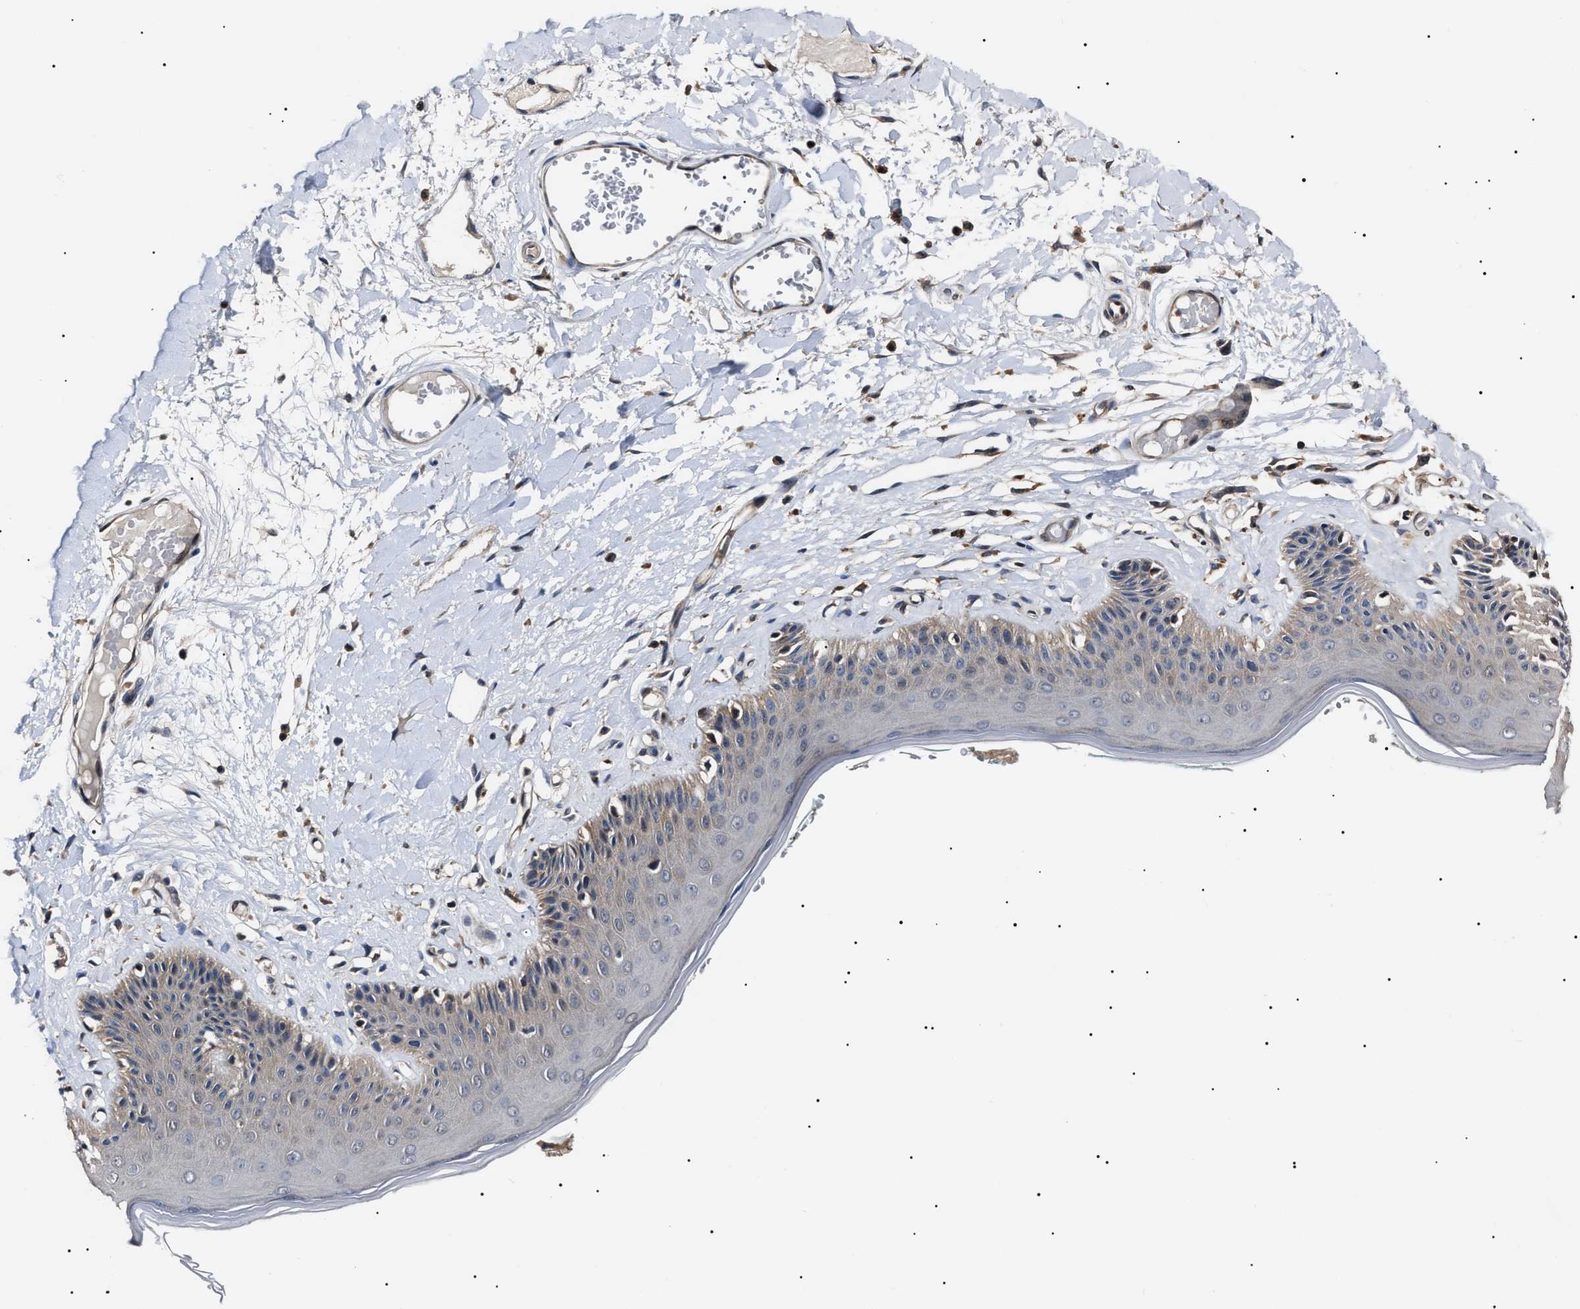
{"staining": {"intensity": "moderate", "quantity": "25%-75%", "location": "cytoplasmic/membranous"}, "tissue": "skin", "cell_type": "Epidermal cells", "image_type": "normal", "snomed": [{"axis": "morphology", "description": "Normal tissue, NOS"}, {"axis": "topography", "description": "Vulva"}], "caption": "The photomicrograph exhibits staining of unremarkable skin, revealing moderate cytoplasmic/membranous protein staining (brown color) within epidermal cells.", "gene": "CCT8", "patient": {"sex": "female", "age": 73}}